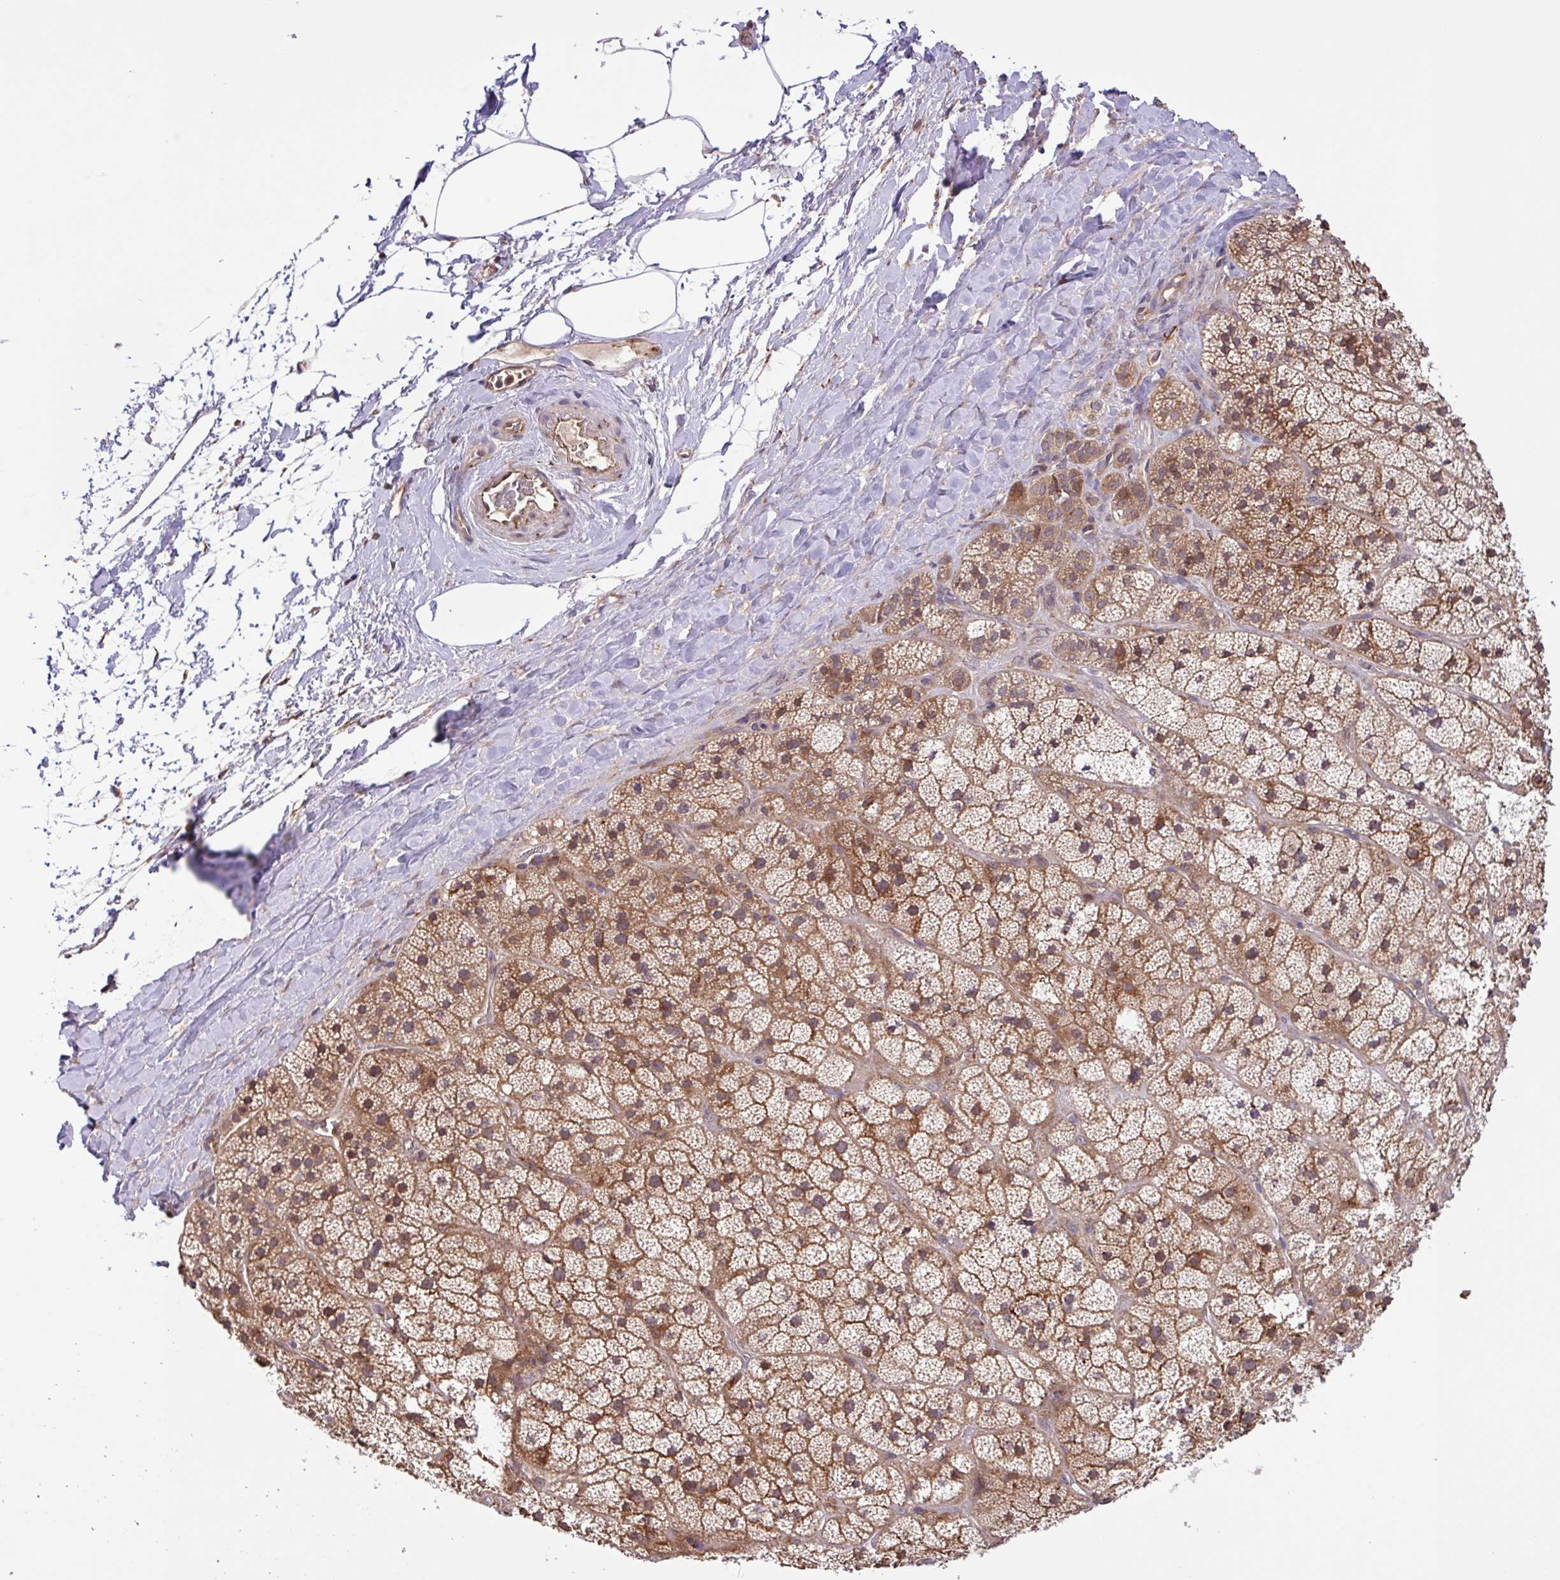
{"staining": {"intensity": "moderate", "quantity": ">75%", "location": "cytoplasmic/membranous"}, "tissue": "adrenal gland", "cell_type": "Glandular cells", "image_type": "normal", "snomed": [{"axis": "morphology", "description": "Normal tissue, NOS"}, {"axis": "topography", "description": "Adrenal gland"}], "caption": "High-magnification brightfield microscopy of unremarkable adrenal gland stained with DAB (brown) and counterstained with hematoxylin (blue). glandular cells exhibit moderate cytoplasmic/membranous positivity is identified in approximately>75% of cells.", "gene": "INTS10", "patient": {"sex": "male", "age": 57}}